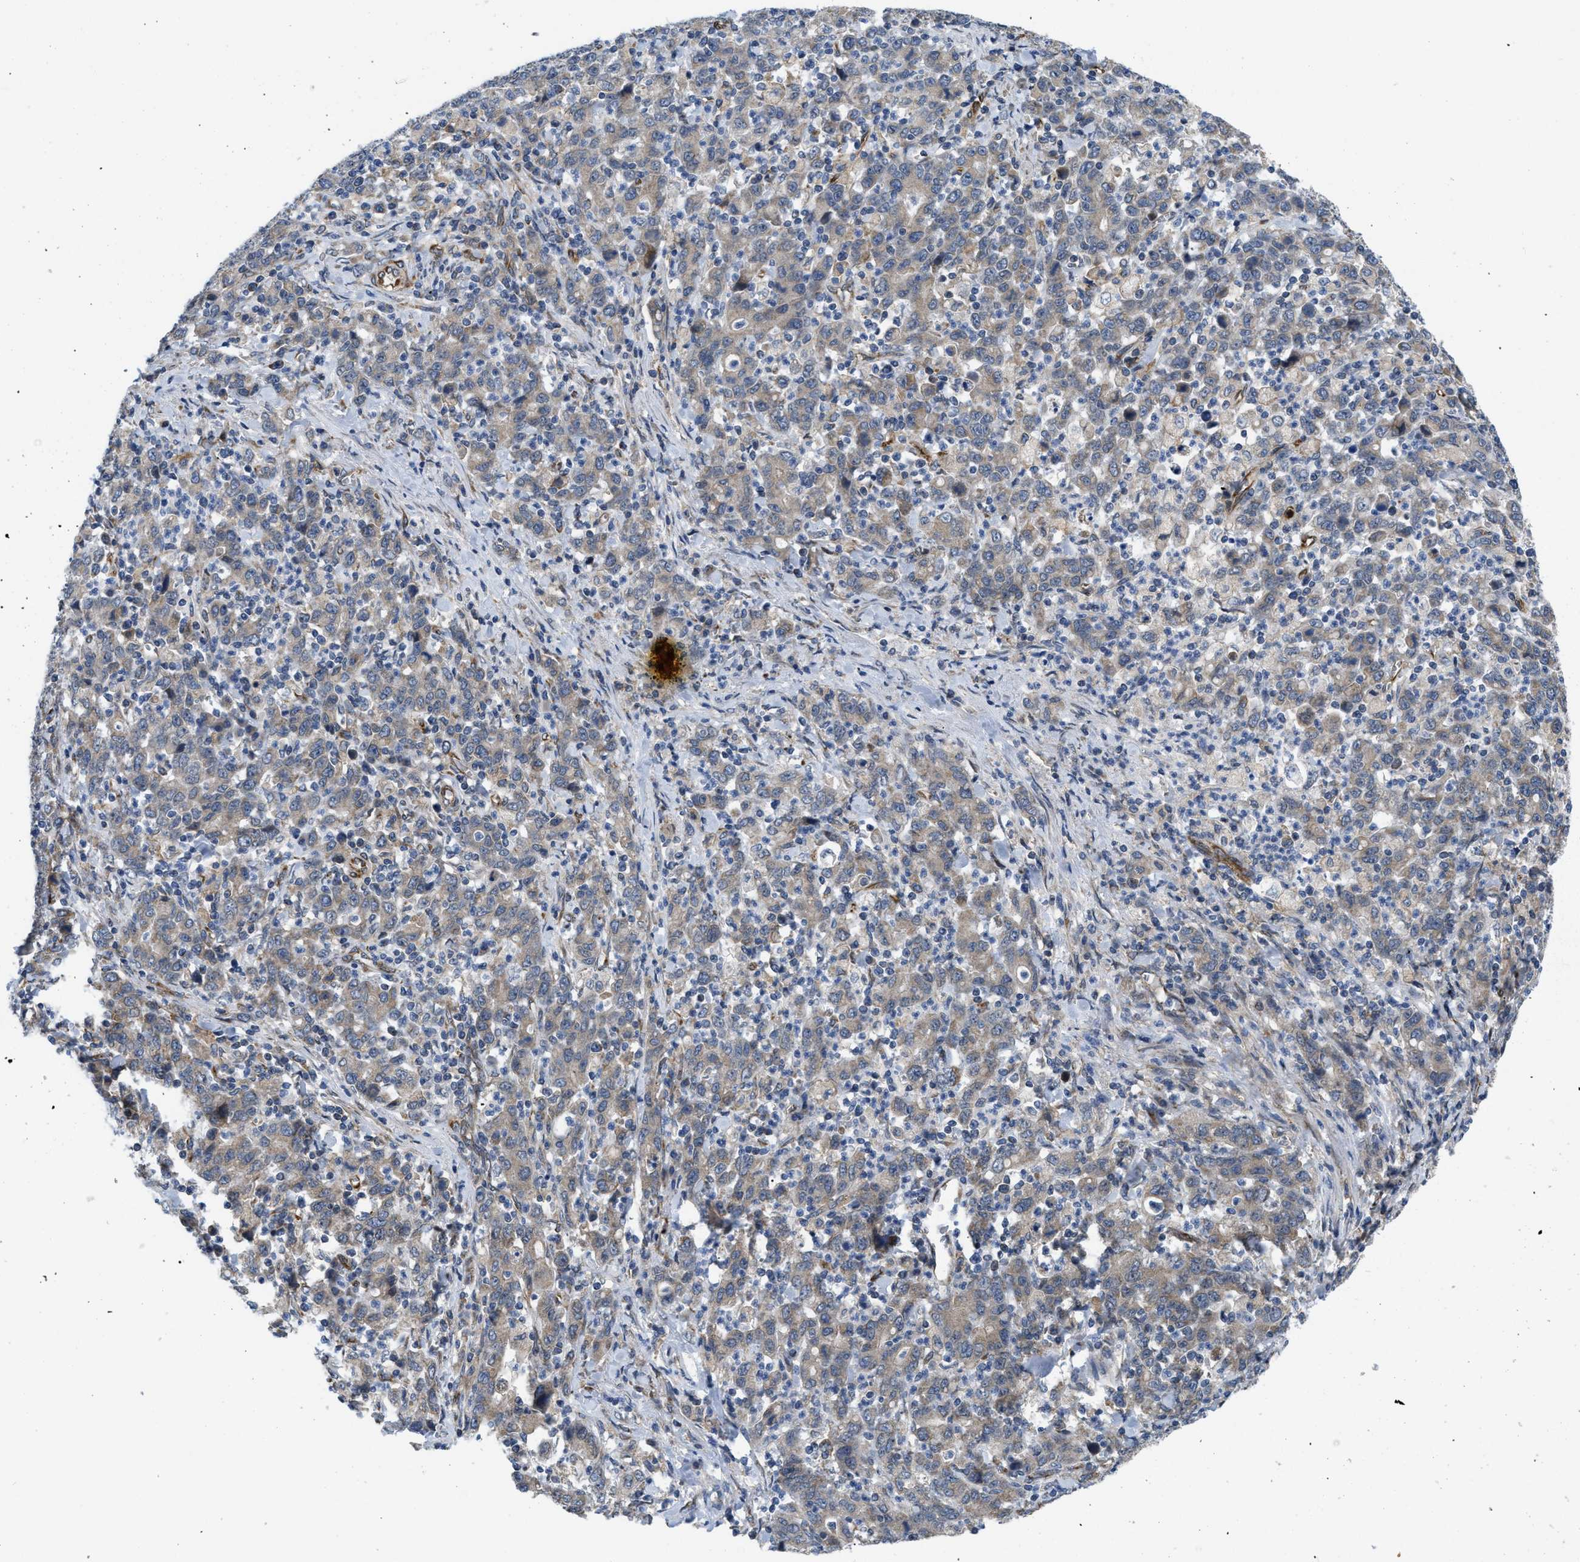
{"staining": {"intensity": "weak", "quantity": ">75%", "location": "cytoplasmic/membranous"}, "tissue": "stomach cancer", "cell_type": "Tumor cells", "image_type": "cancer", "snomed": [{"axis": "morphology", "description": "Adenocarcinoma, NOS"}, {"axis": "topography", "description": "Stomach, upper"}], "caption": "This is an image of immunohistochemistry (IHC) staining of stomach adenocarcinoma, which shows weak staining in the cytoplasmic/membranous of tumor cells.", "gene": "EOGT", "patient": {"sex": "male", "age": 69}}